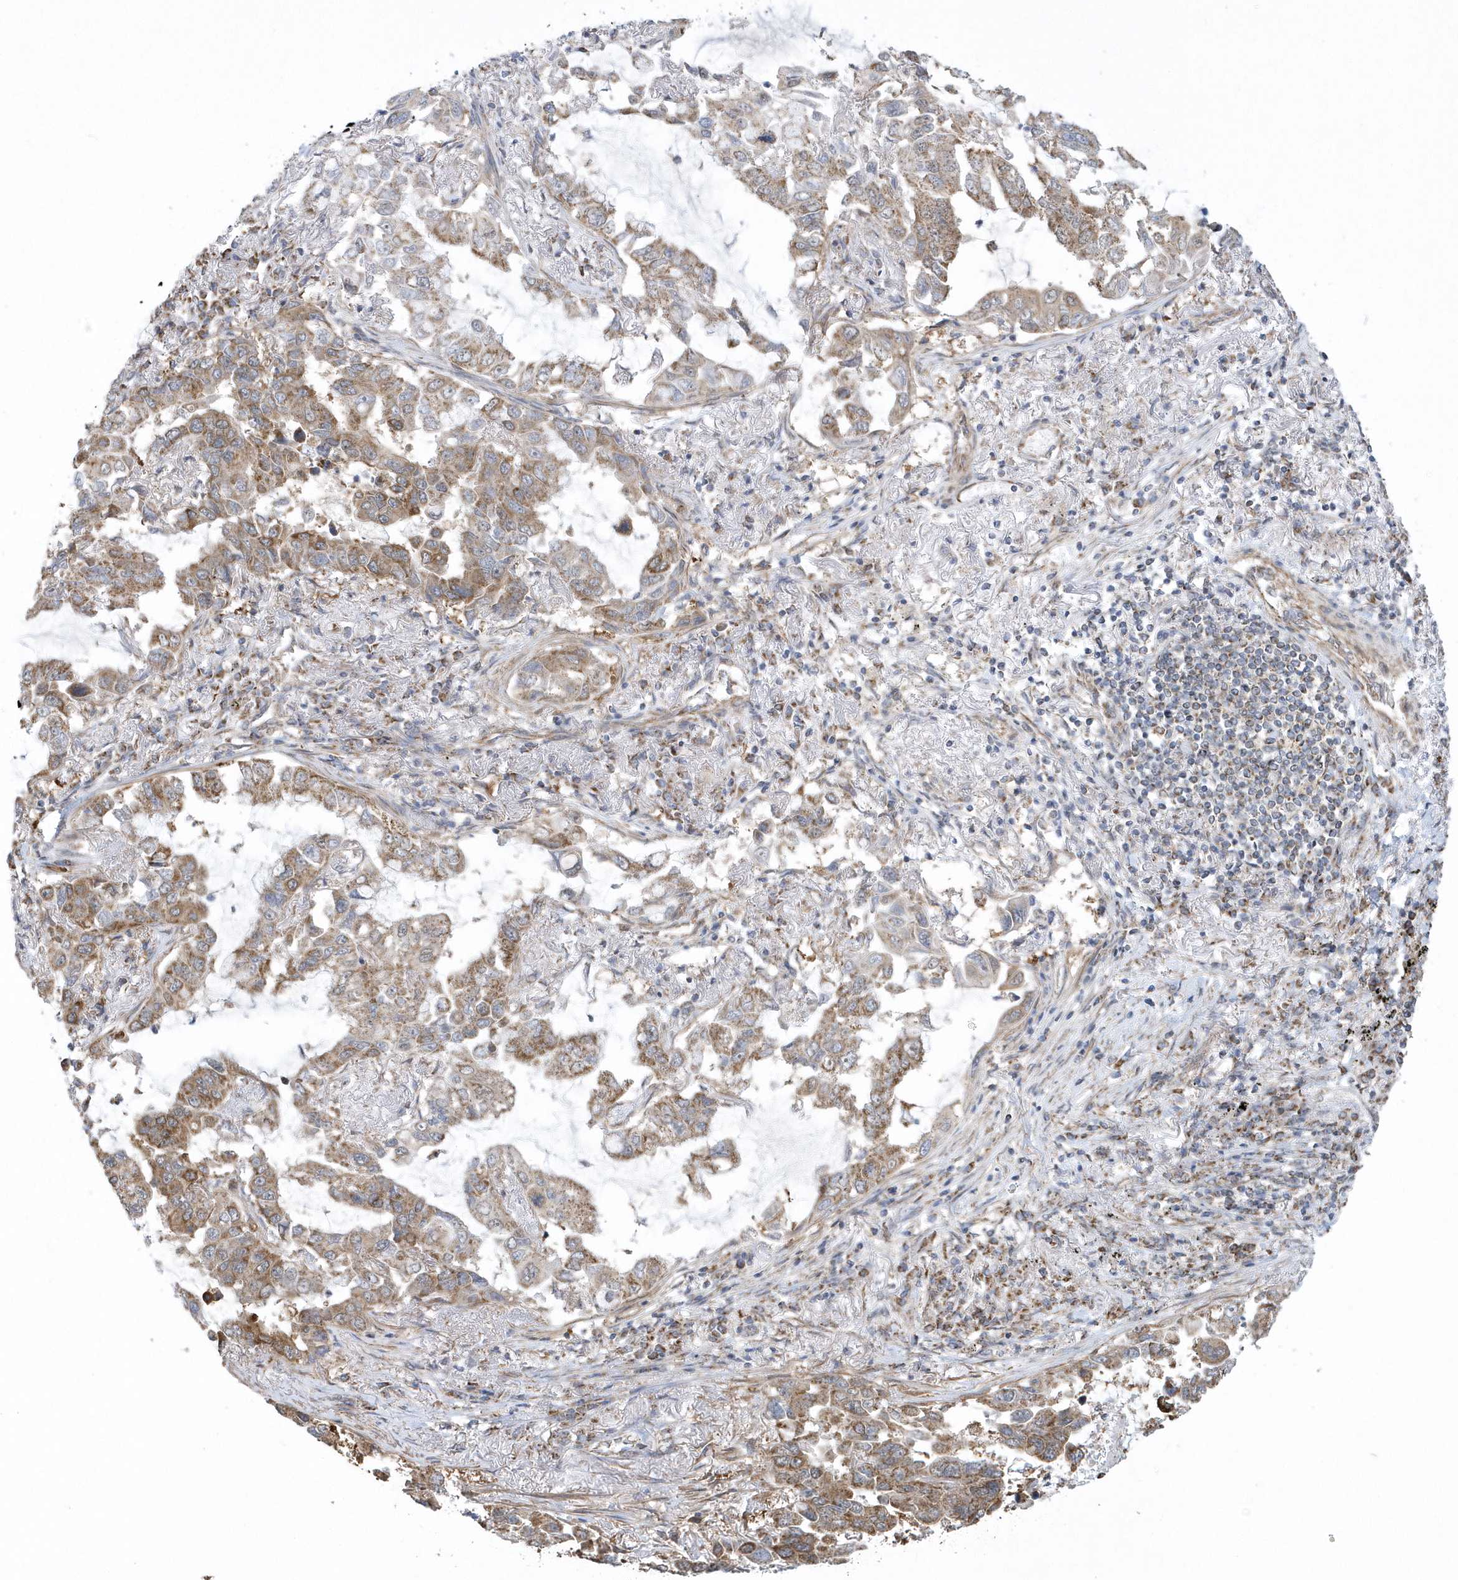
{"staining": {"intensity": "moderate", "quantity": ">75%", "location": "cytoplasmic/membranous"}, "tissue": "lung cancer", "cell_type": "Tumor cells", "image_type": "cancer", "snomed": [{"axis": "morphology", "description": "Adenocarcinoma, NOS"}, {"axis": "topography", "description": "Lung"}], "caption": "Immunohistochemistry (IHC) photomicrograph of neoplastic tissue: human lung adenocarcinoma stained using immunohistochemistry (IHC) exhibits medium levels of moderate protein expression localized specifically in the cytoplasmic/membranous of tumor cells, appearing as a cytoplasmic/membranous brown color.", "gene": "SLX9", "patient": {"sex": "male", "age": 64}}